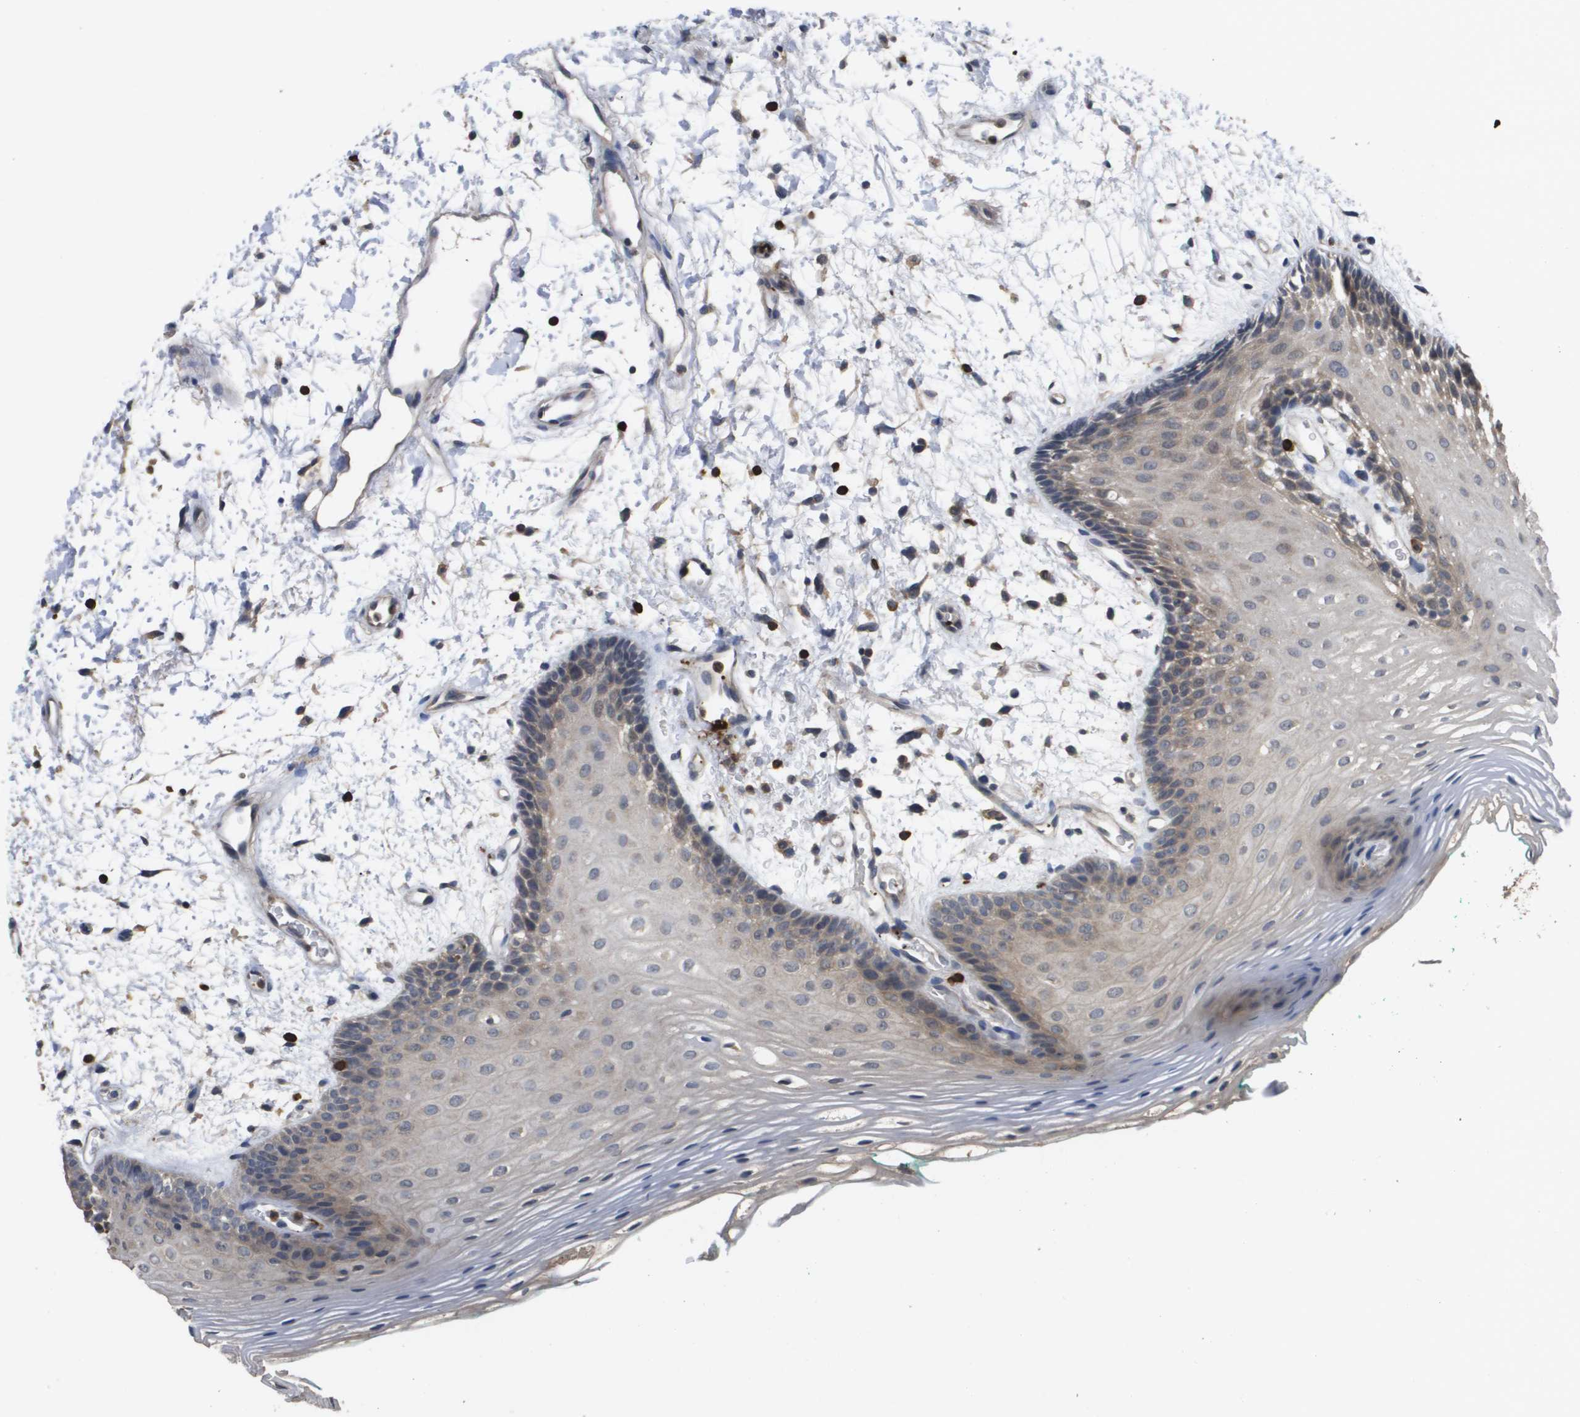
{"staining": {"intensity": "weak", "quantity": "25%-75%", "location": "cytoplasmic/membranous,nuclear"}, "tissue": "oral mucosa", "cell_type": "Squamous epithelial cells", "image_type": "normal", "snomed": [{"axis": "morphology", "description": "Normal tissue, NOS"}, {"axis": "topography", "description": "Skeletal muscle"}, {"axis": "topography", "description": "Oral tissue"}, {"axis": "topography", "description": "Peripheral nerve tissue"}], "caption": "Immunohistochemical staining of unremarkable oral mucosa demonstrates low levels of weak cytoplasmic/membranous,nuclear staining in approximately 25%-75% of squamous epithelial cells. (Stains: DAB (3,3'-diaminobenzidine) in brown, nuclei in blue, Microscopy: brightfield microscopy at high magnification).", "gene": "RAB27B", "patient": {"sex": "female", "age": 84}}